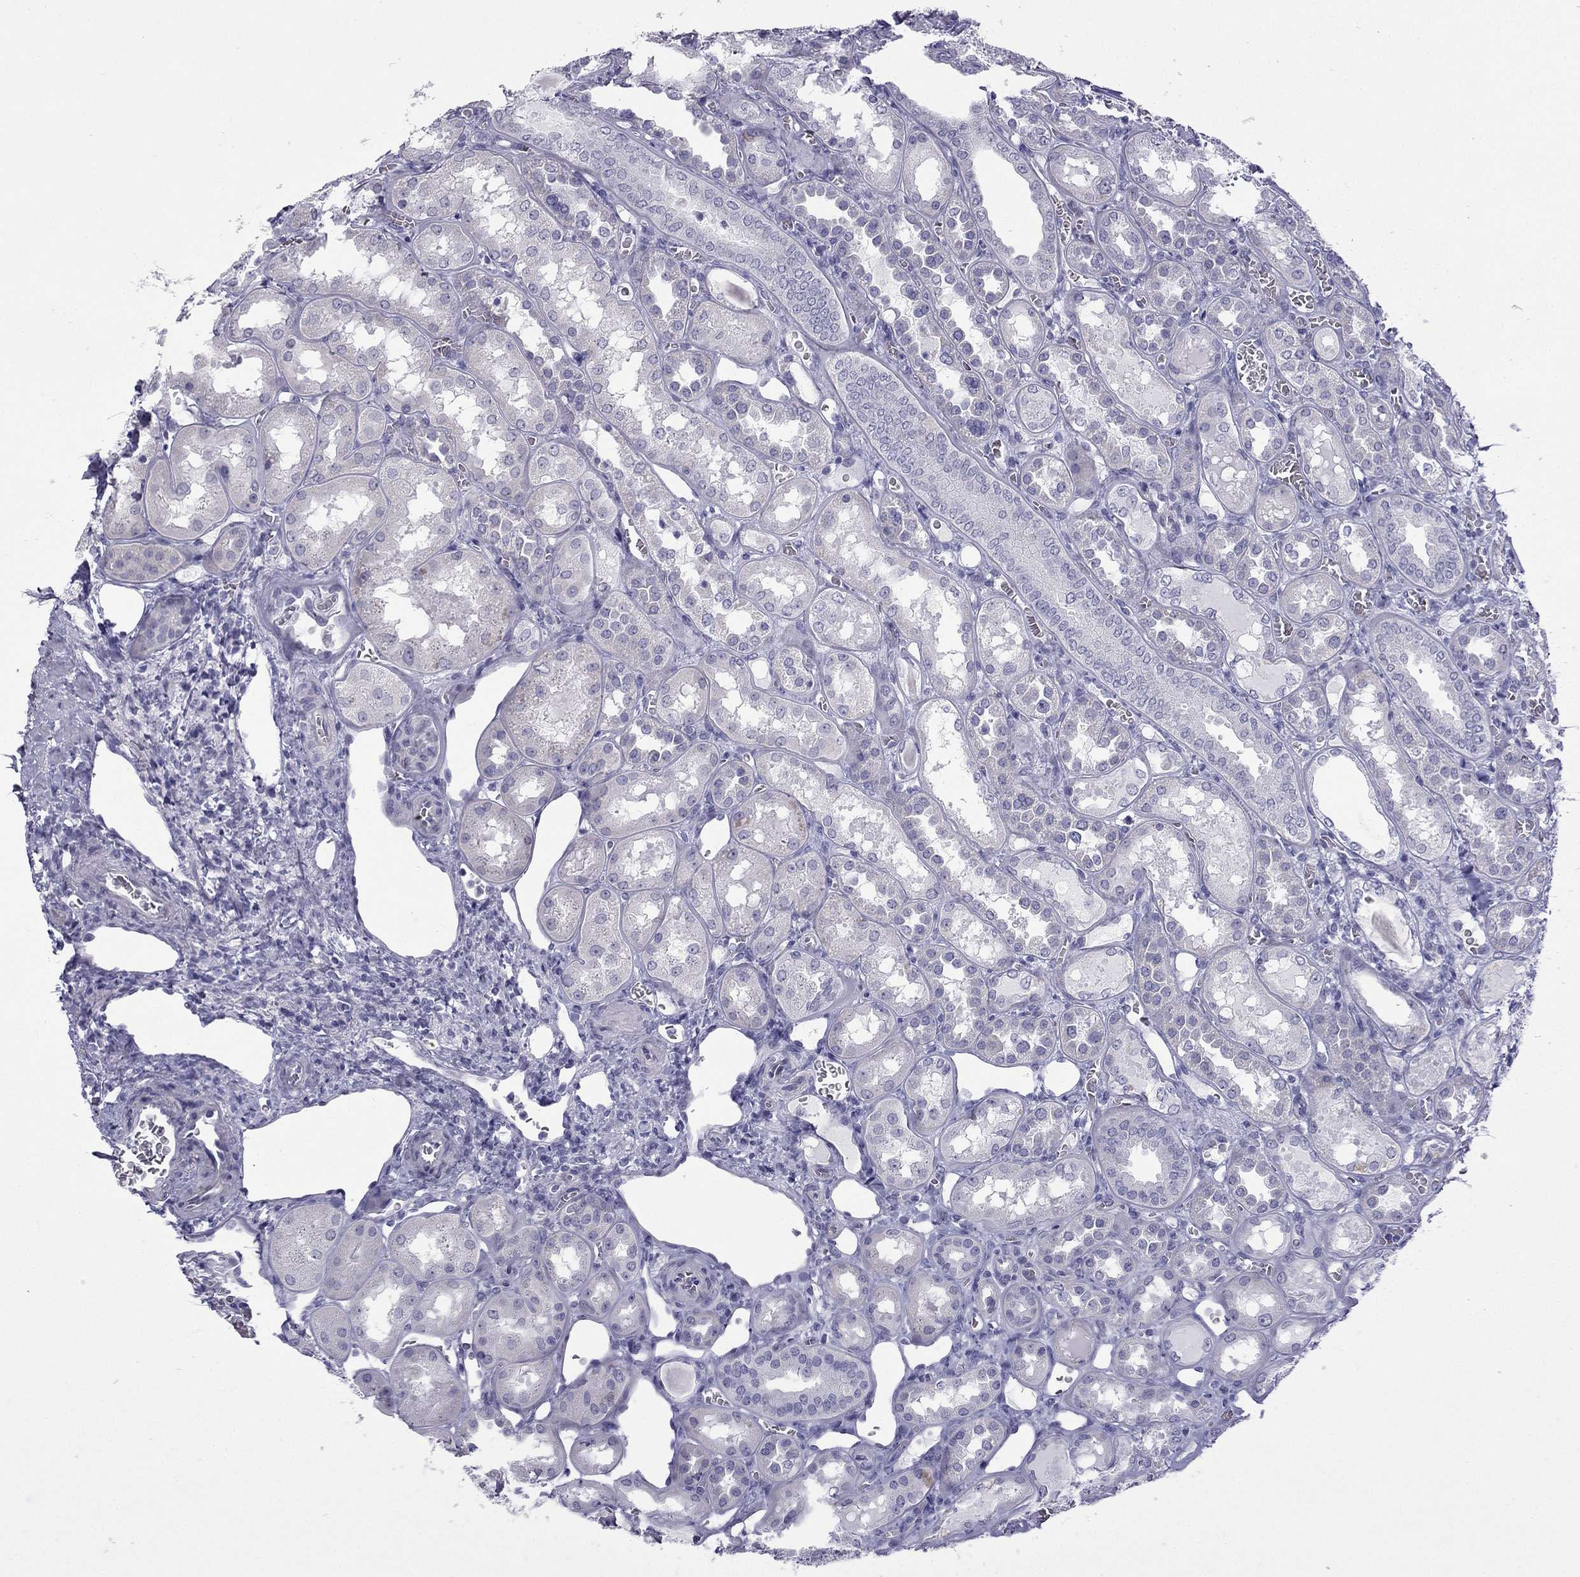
{"staining": {"intensity": "negative", "quantity": "none", "location": "none"}, "tissue": "kidney", "cell_type": "Cells in glomeruli", "image_type": "normal", "snomed": [{"axis": "morphology", "description": "Normal tissue, NOS"}, {"axis": "topography", "description": "Kidney"}], "caption": "An immunohistochemistry histopathology image of normal kidney is shown. There is no staining in cells in glomeruli of kidney.", "gene": "CFAP53", "patient": {"sex": "male", "age": 73}}